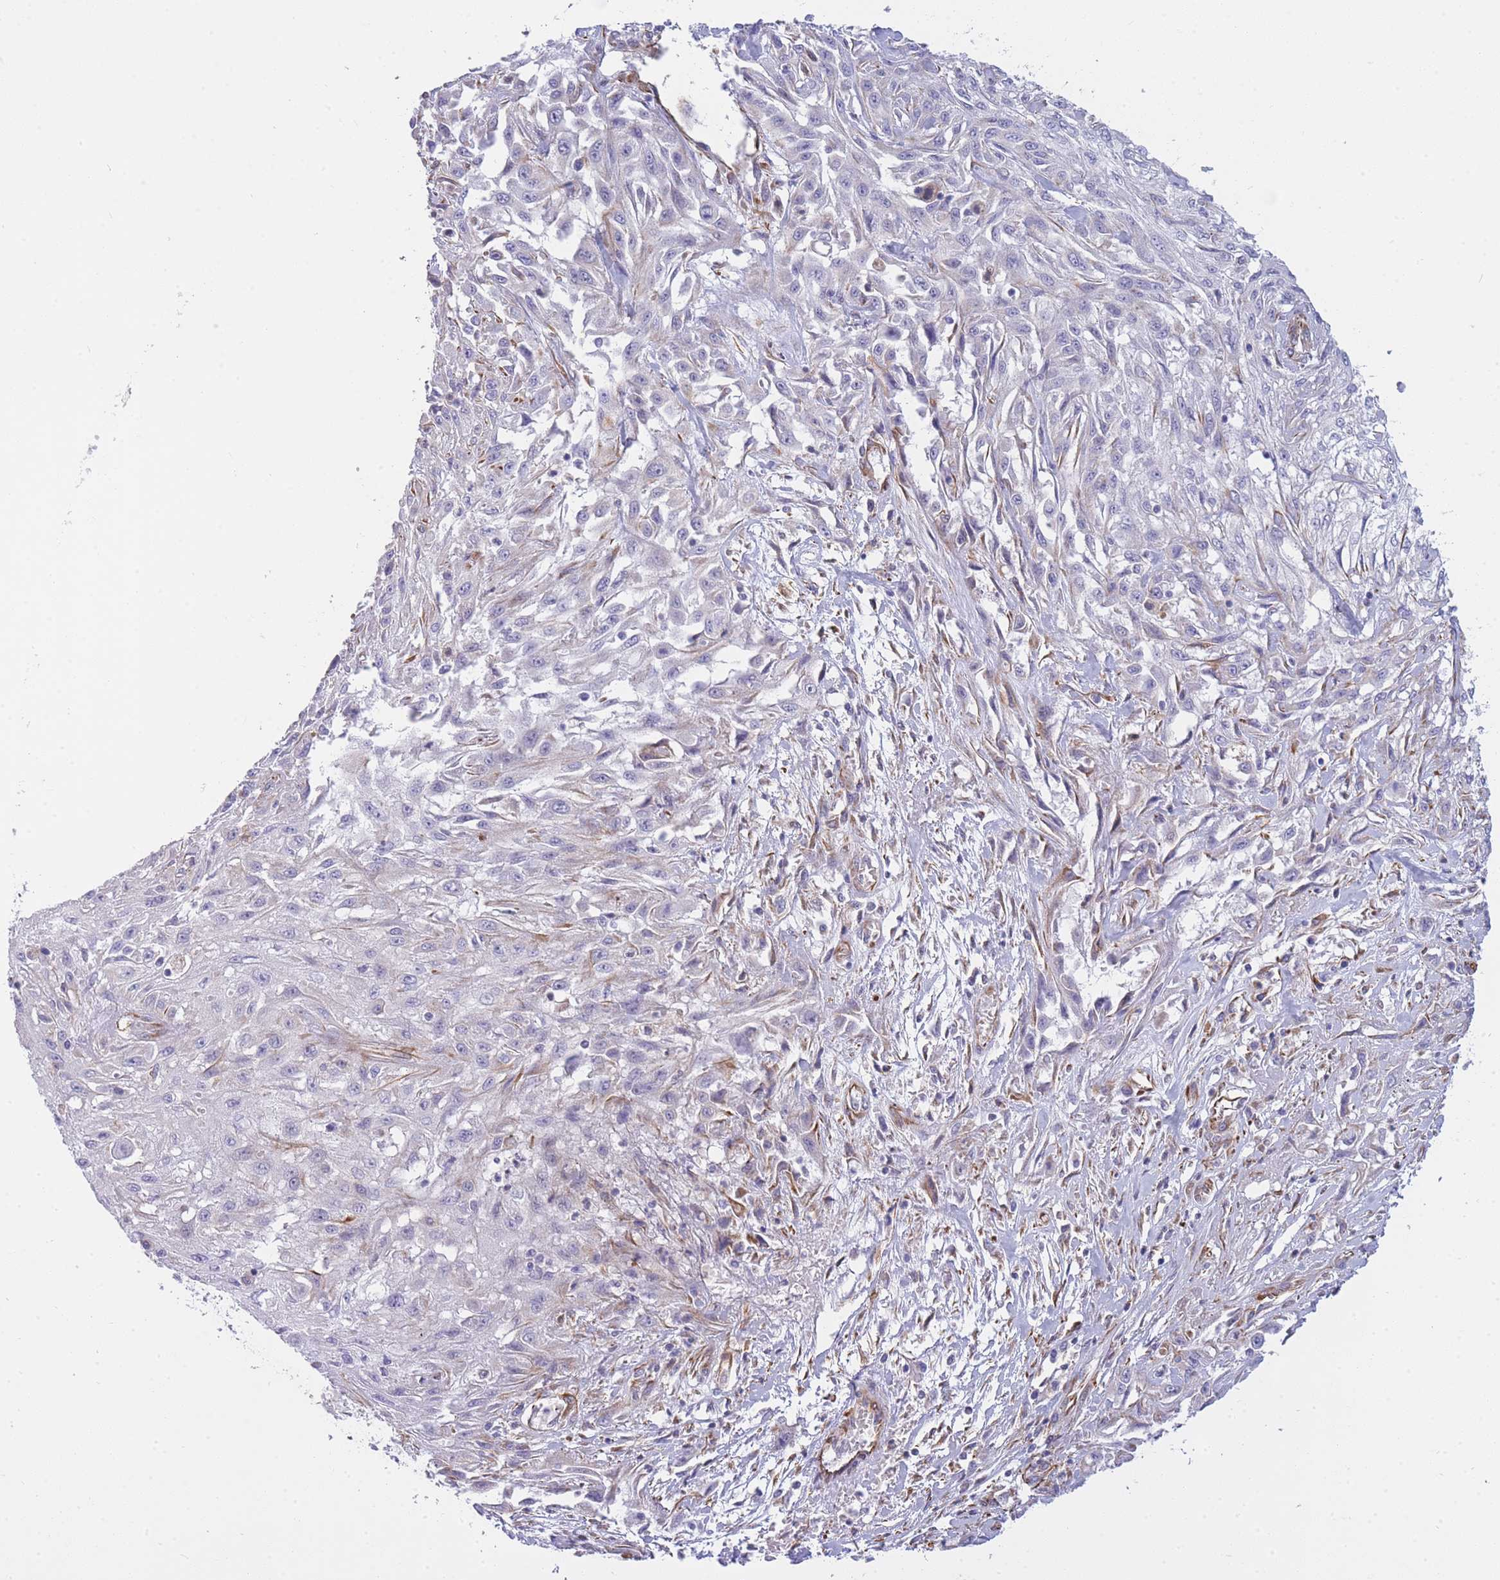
{"staining": {"intensity": "negative", "quantity": "none", "location": "none"}, "tissue": "skin cancer", "cell_type": "Tumor cells", "image_type": "cancer", "snomed": [{"axis": "morphology", "description": "Squamous cell carcinoma, NOS"}, {"axis": "morphology", "description": "Squamous cell carcinoma, metastatic, NOS"}, {"axis": "topography", "description": "Skin"}, {"axis": "topography", "description": "Lymph node"}], "caption": "Tumor cells show no significant protein expression in skin metastatic squamous cell carcinoma.", "gene": "ECPAS", "patient": {"sex": "male", "age": 75}}